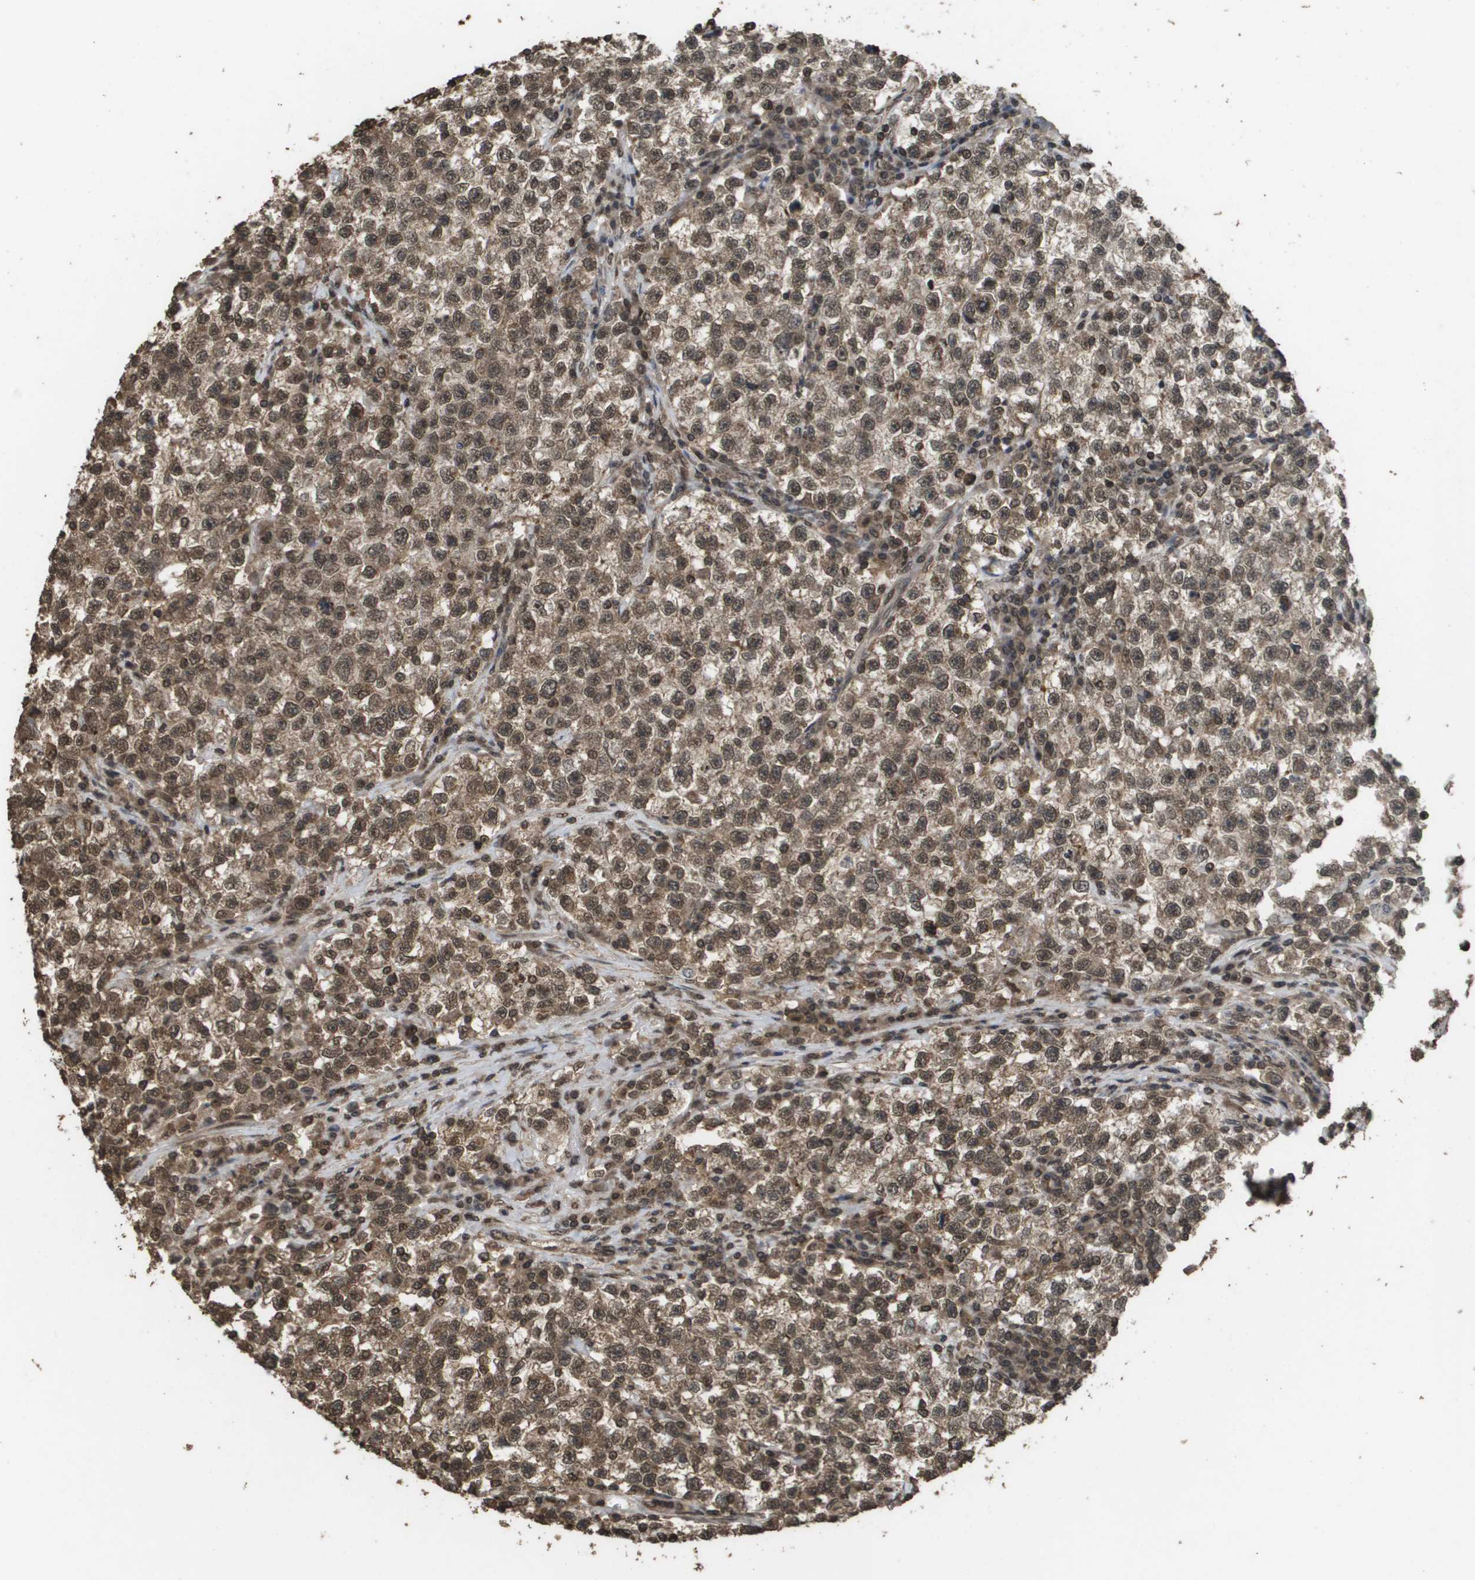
{"staining": {"intensity": "moderate", "quantity": ">75%", "location": "cytoplasmic/membranous,nuclear"}, "tissue": "testis cancer", "cell_type": "Tumor cells", "image_type": "cancer", "snomed": [{"axis": "morphology", "description": "Seminoma, NOS"}, {"axis": "topography", "description": "Testis"}], "caption": "Testis seminoma stained for a protein (brown) exhibits moderate cytoplasmic/membranous and nuclear positive staining in approximately >75% of tumor cells.", "gene": "AXIN2", "patient": {"sex": "male", "age": 22}}